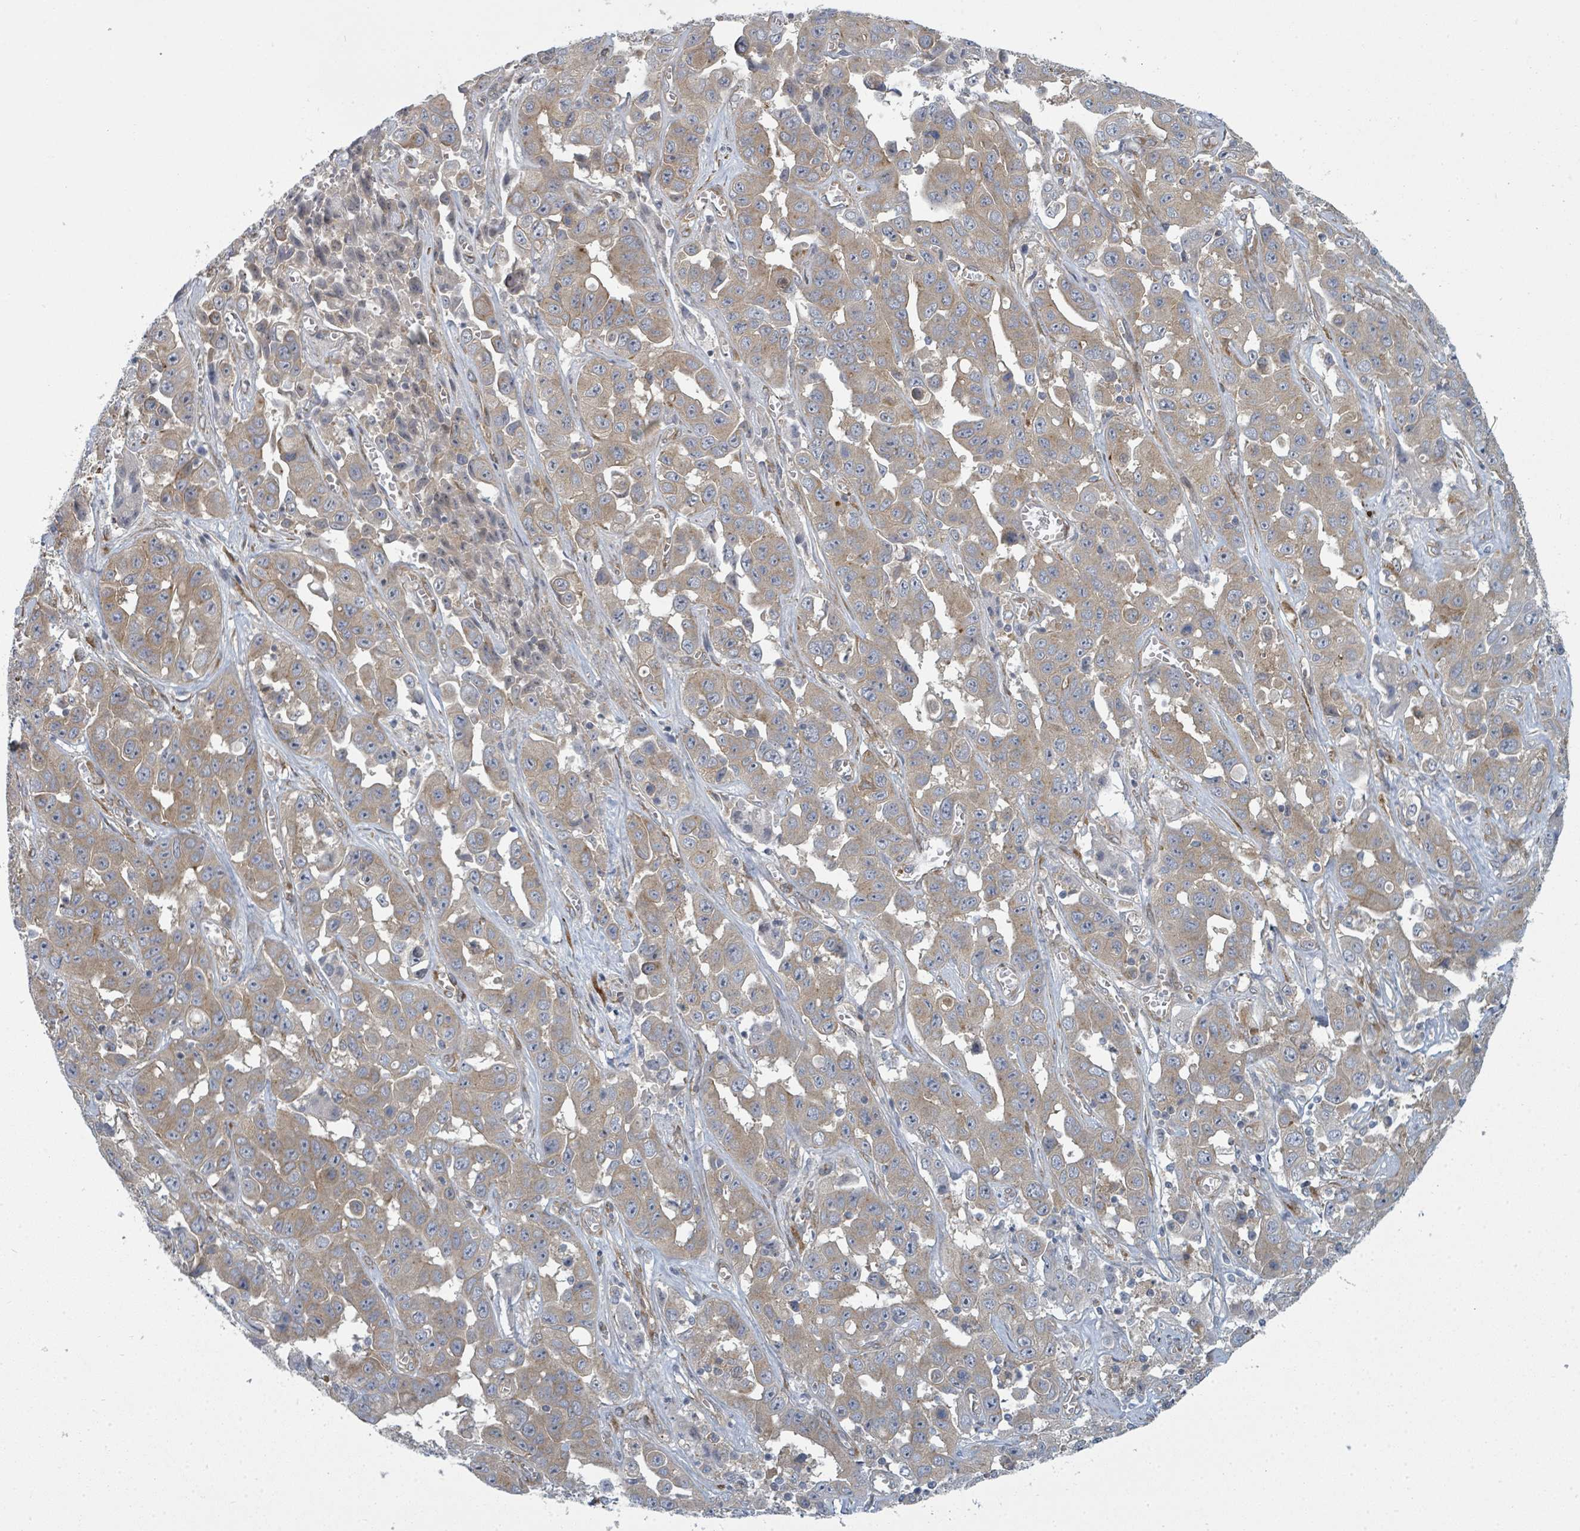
{"staining": {"intensity": "weak", "quantity": "25%-75%", "location": "cytoplasmic/membranous"}, "tissue": "liver cancer", "cell_type": "Tumor cells", "image_type": "cancer", "snomed": [{"axis": "morphology", "description": "Cholangiocarcinoma"}, {"axis": "topography", "description": "Liver"}], "caption": "DAB immunohistochemical staining of human cholangiocarcinoma (liver) reveals weak cytoplasmic/membranous protein staining in about 25%-75% of tumor cells.", "gene": "PSMG2", "patient": {"sex": "female", "age": 52}}